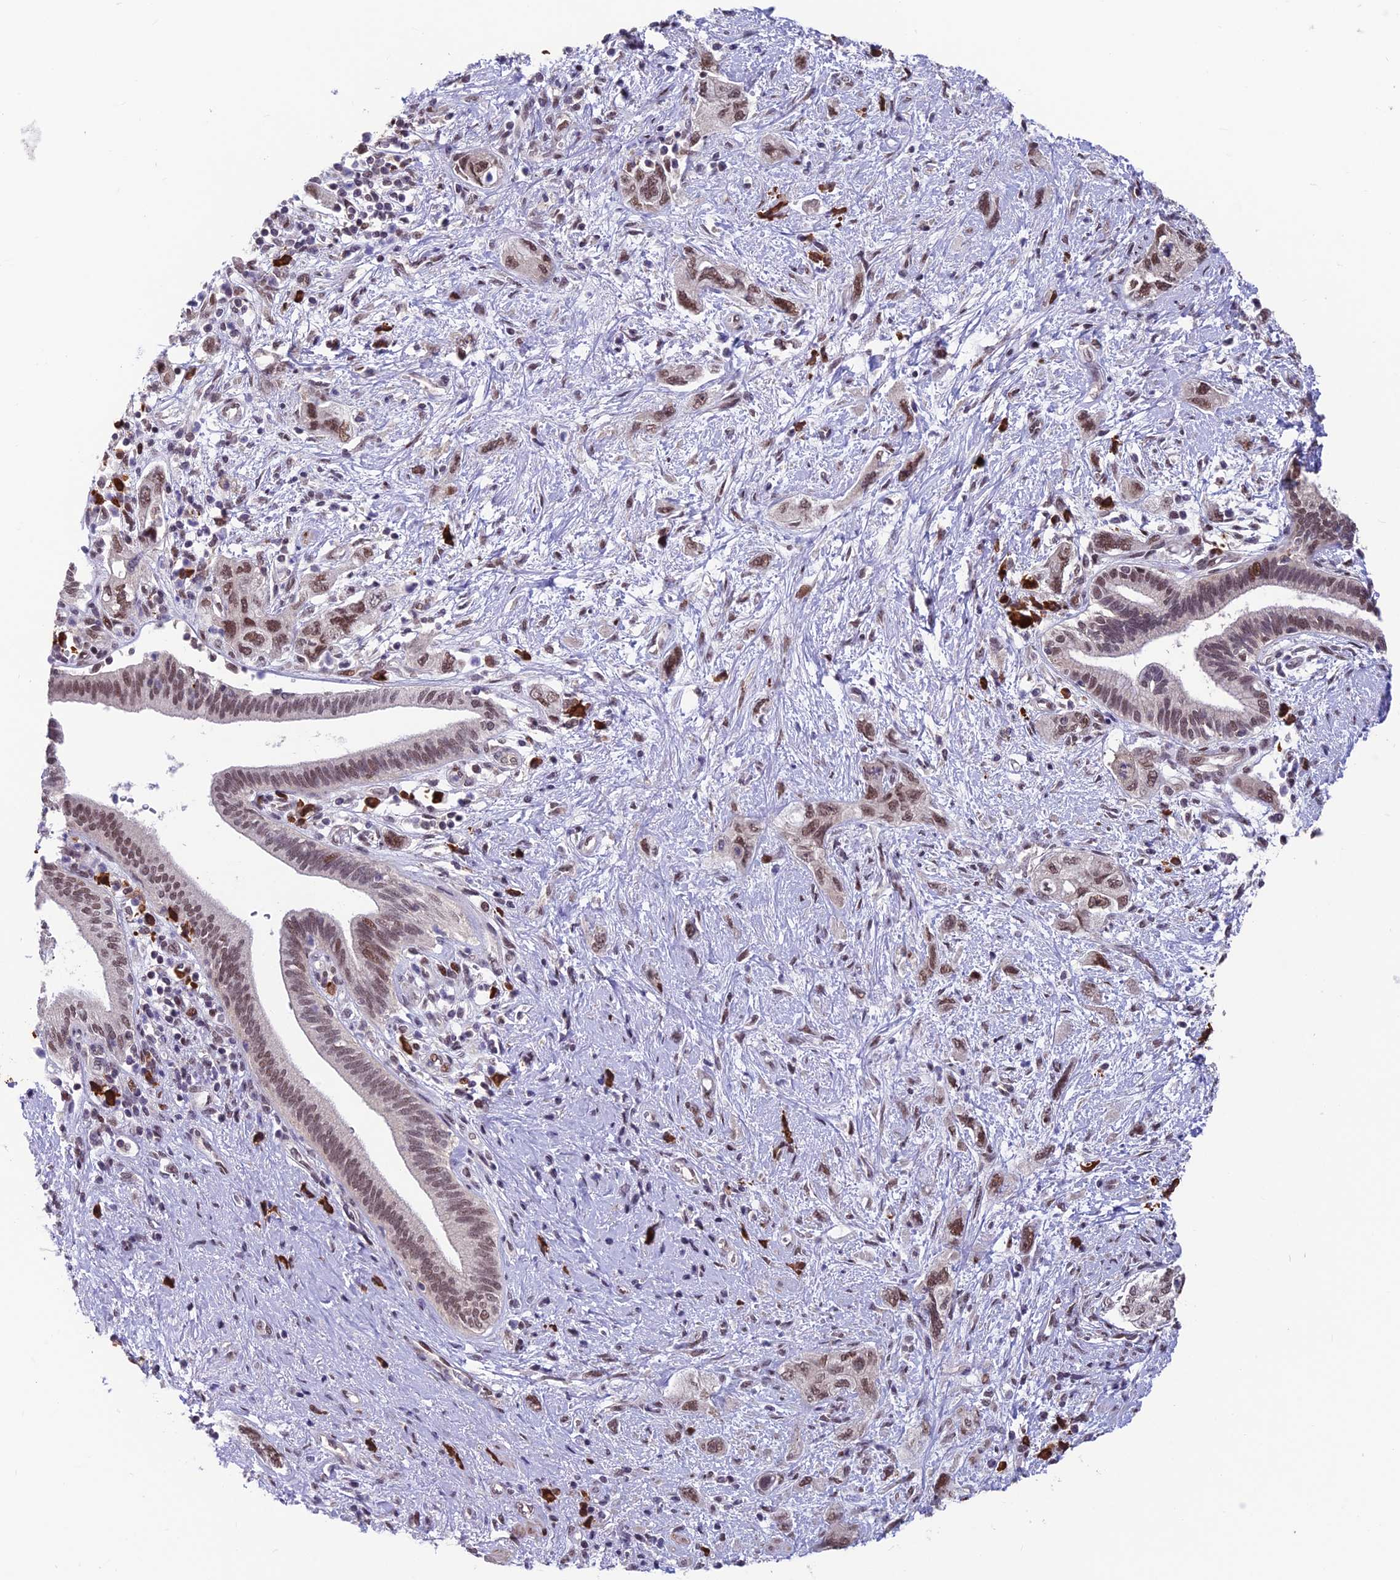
{"staining": {"intensity": "moderate", "quantity": ">75%", "location": "nuclear"}, "tissue": "pancreatic cancer", "cell_type": "Tumor cells", "image_type": "cancer", "snomed": [{"axis": "morphology", "description": "Adenocarcinoma, NOS"}, {"axis": "topography", "description": "Pancreas"}], "caption": "Immunohistochemistry of pancreatic cancer demonstrates medium levels of moderate nuclear staining in about >75% of tumor cells.", "gene": "KIAA1191", "patient": {"sex": "female", "age": 73}}